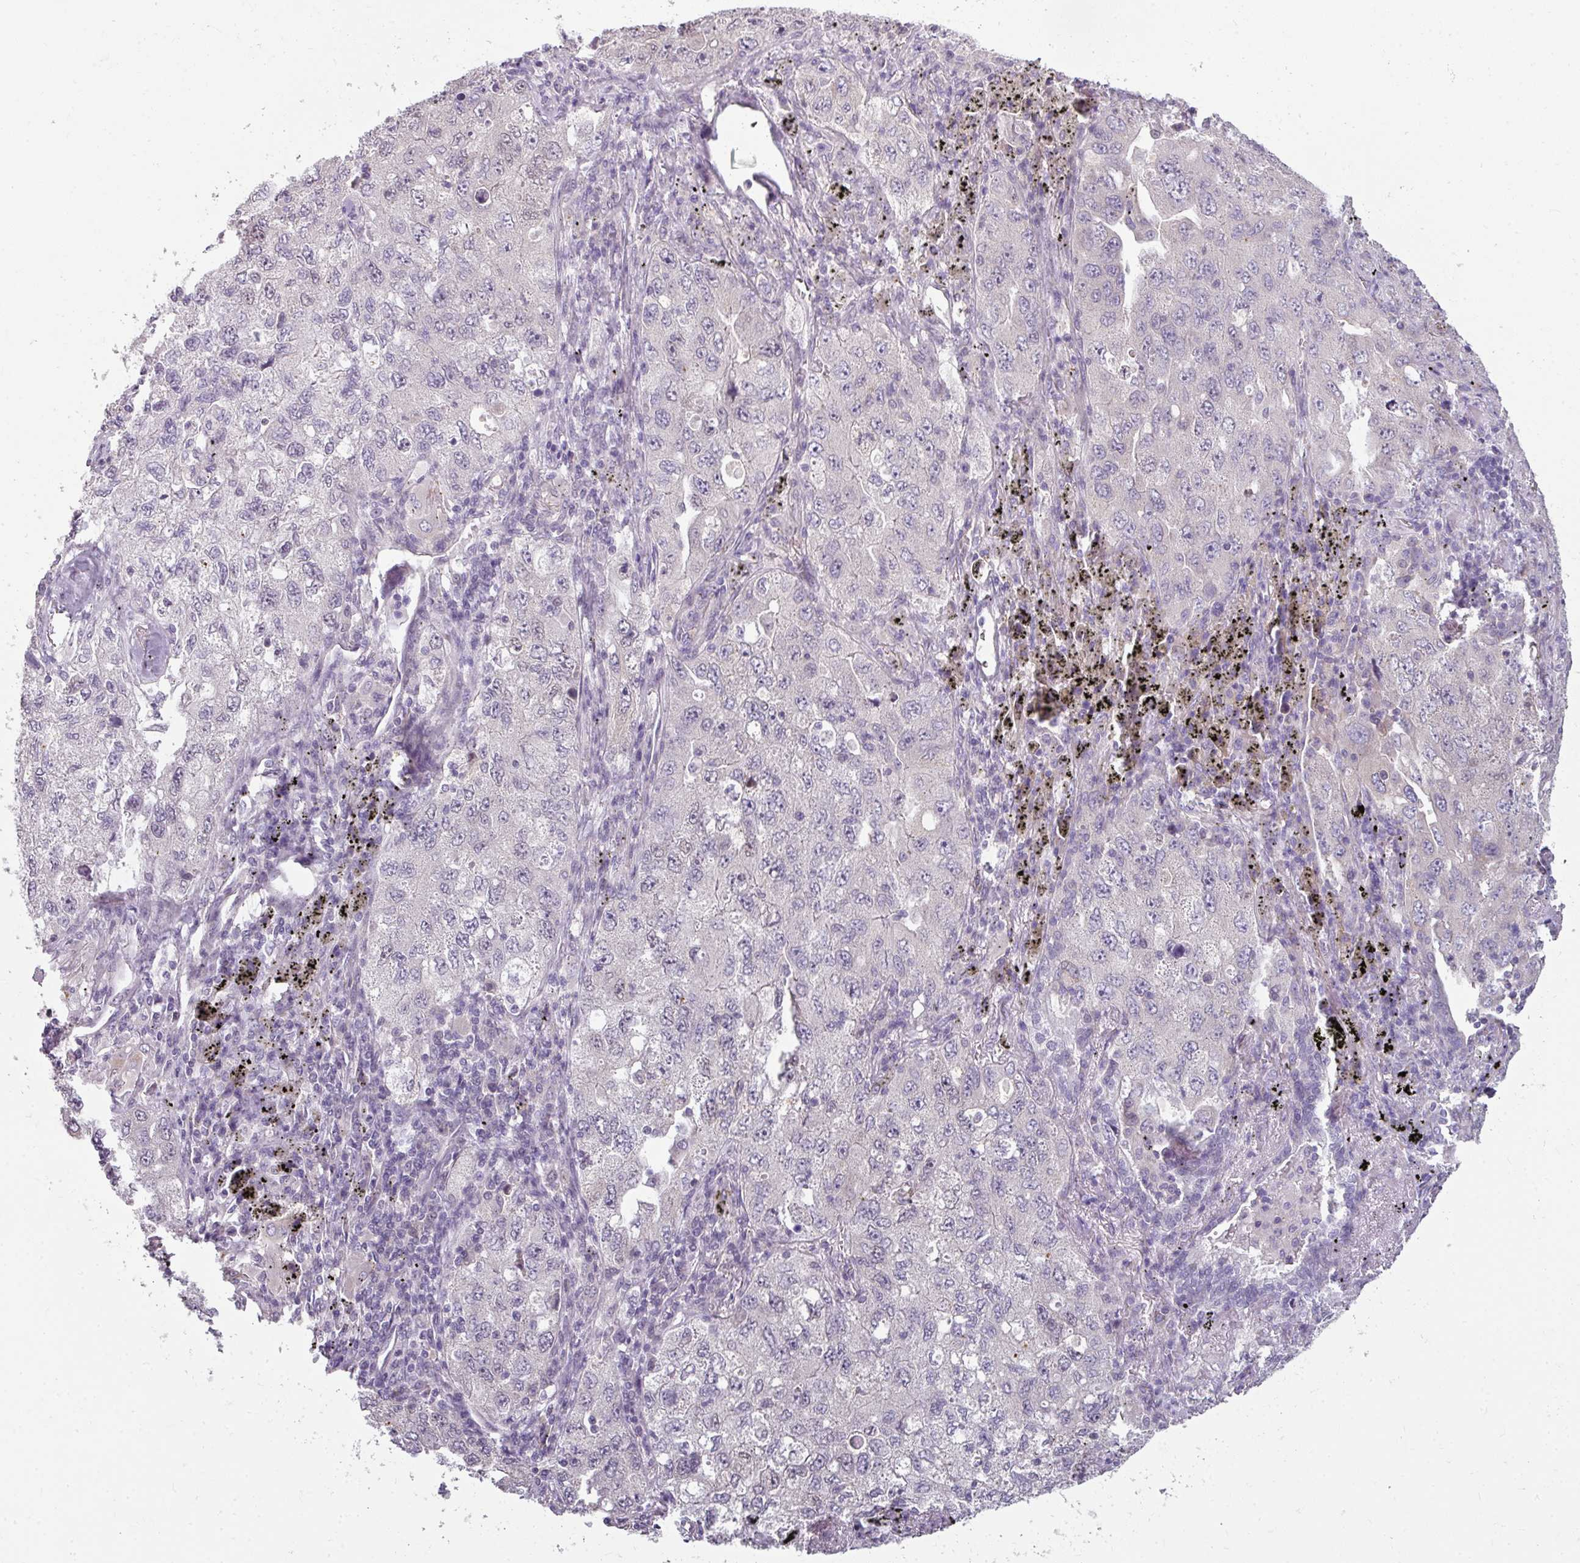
{"staining": {"intensity": "negative", "quantity": "none", "location": "none"}, "tissue": "lung cancer", "cell_type": "Tumor cells", "image_type": "cancer", "snomed": [{"axis": "morphology", "description": "Adenocarcinoma, NOS"}, {"axis": "topography", "description": "Lung"}], "caption": "This is a photomicrograph of immunohistochemistry staining of lung cancer (adenocarcinoma), which shows no staining in tumor cells.", "gene": "C19orf33", "patient": {"sex": "female", "age": 57}}